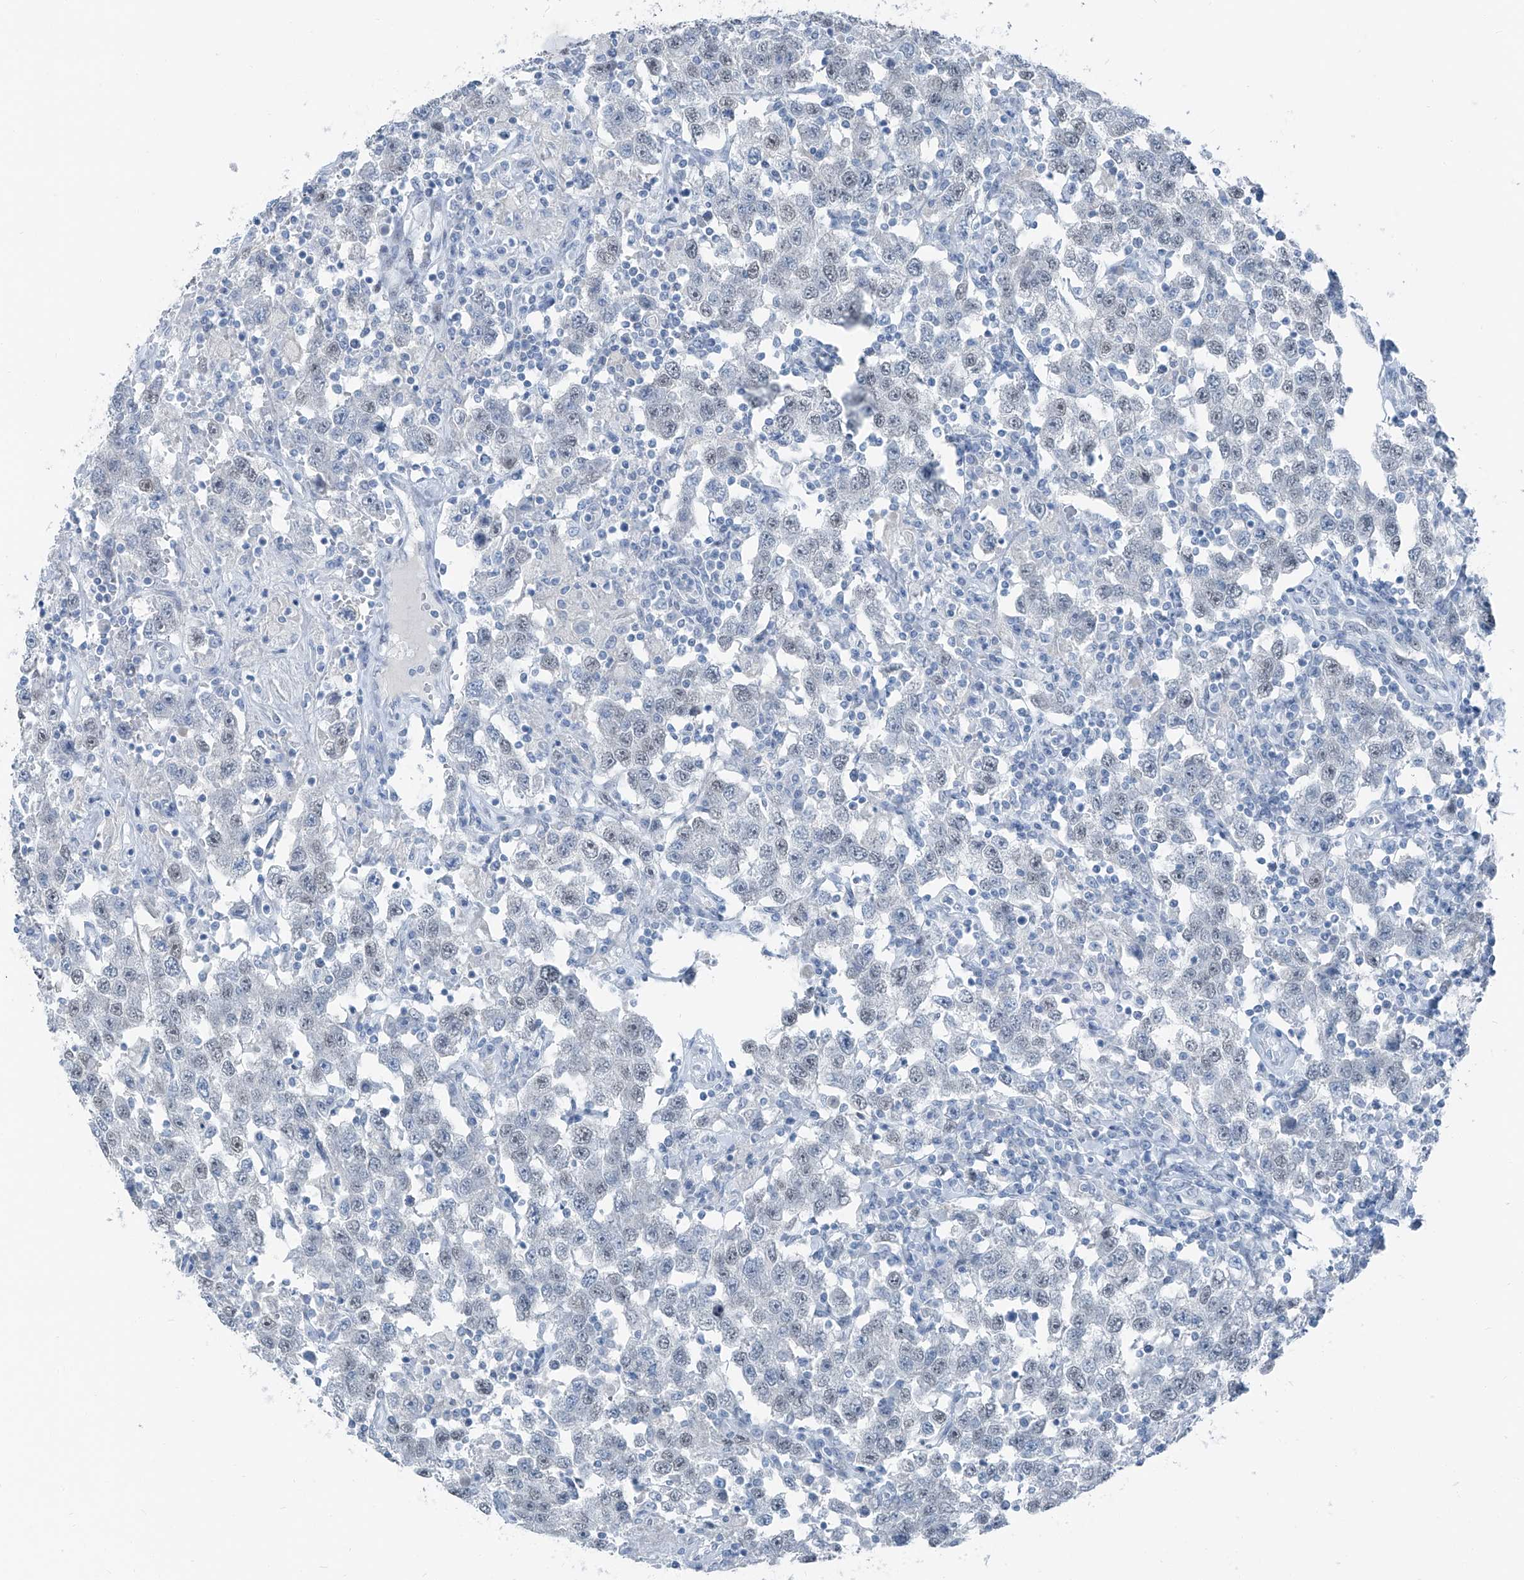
{"staining": {"intensity": "negative", "quantity": "none", "location": "none"}, "tissue": "testis cancer", "cell_type": "Tumor cells", "image_type": "cancer", "snomed": [{"axis": "morphology", "description": "Seminoma, NOS"}, {"axis": "topography", "description": "Testis"}], "caption": "Tumor cells show no significant staining in testis seminoma.", "gene": "RGN", "patient": {"sex": "male", "age": 41}}